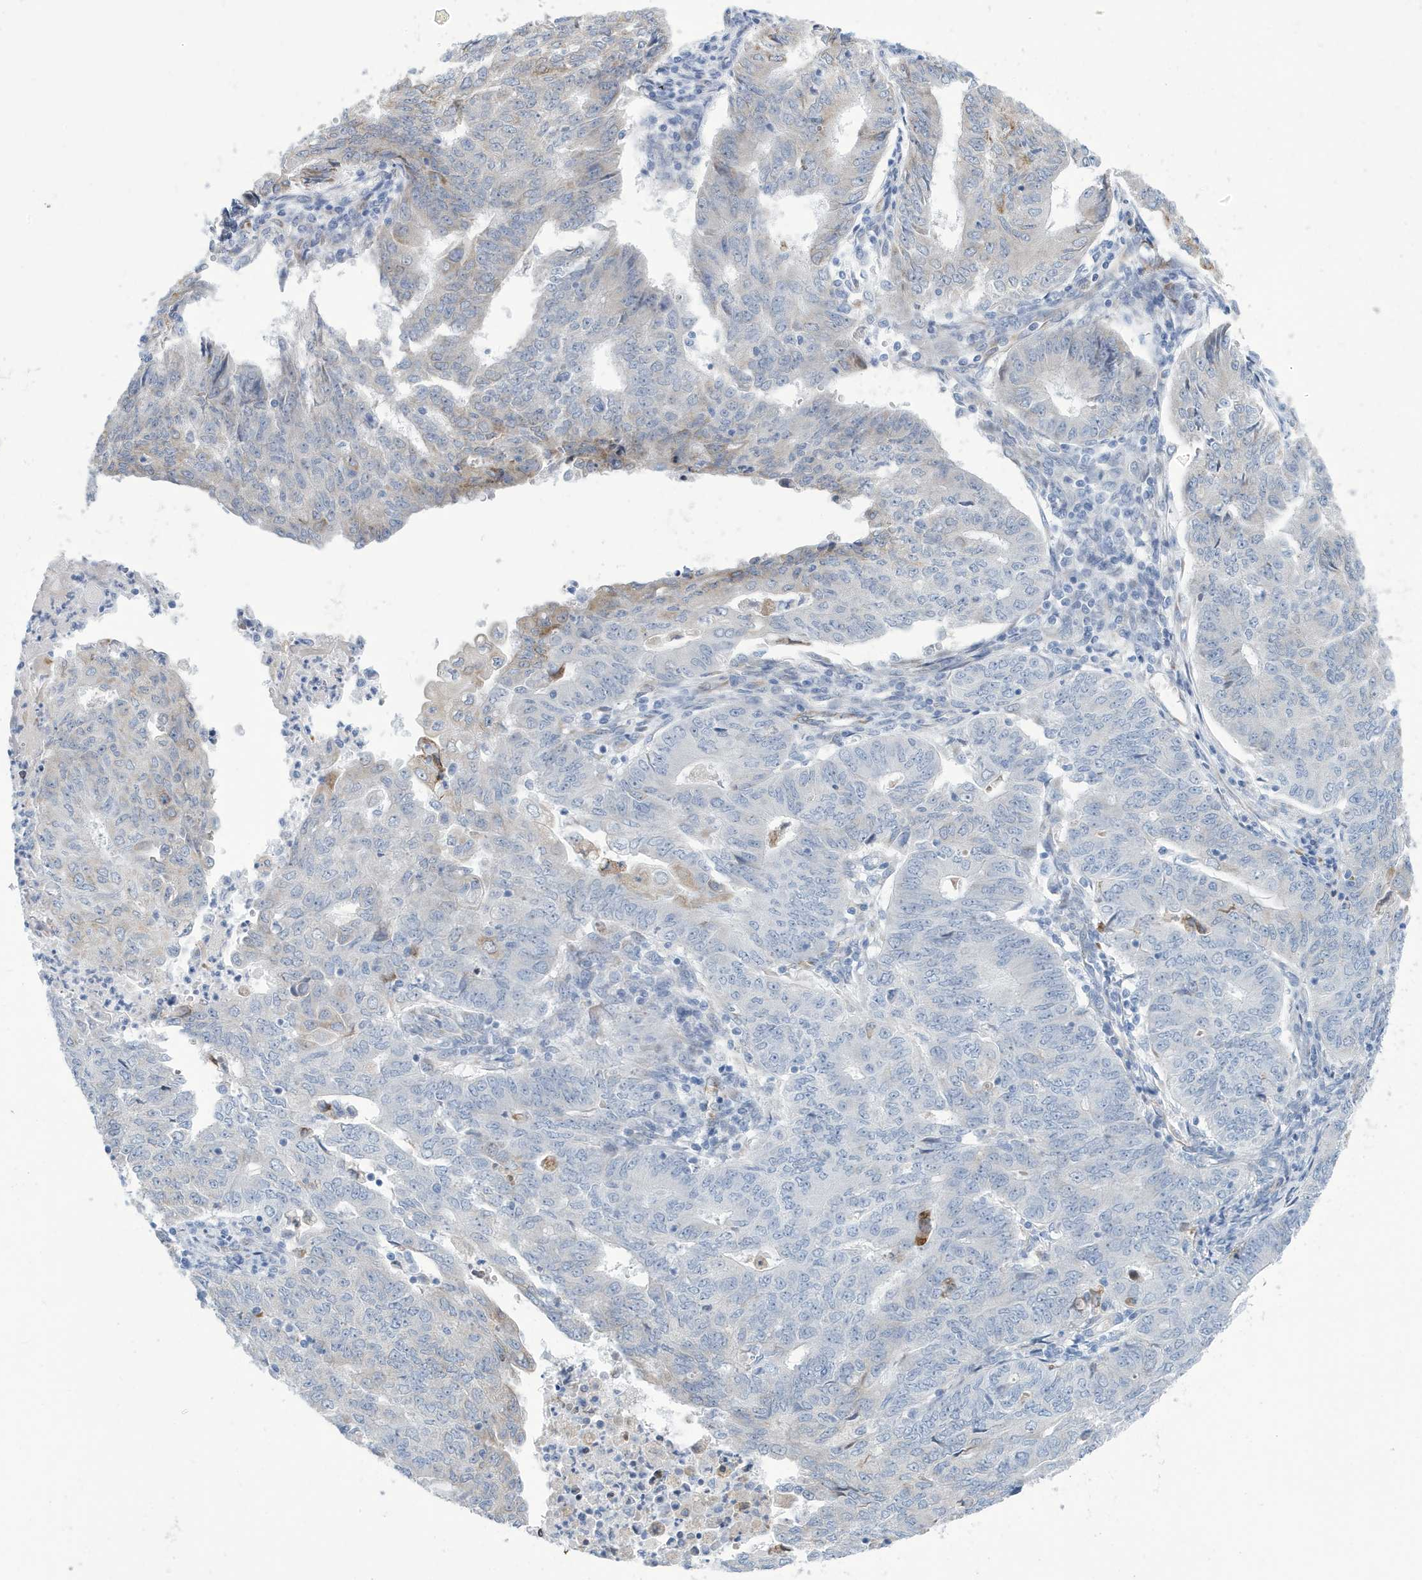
{"staining": {"intensity": "negative", "quantity": "none", "location": "none"}, "tissue": "endometrial cancer", "cell_type": "Tumor cells", "image_type": "cancer", "snomed": [{"axis": "morphology", "description": "Adenocarcinoma, NOS"}, {"axis": "topography", "description": "Endometrium"}], "caption": "Human endometrial cancer stained for a protein using immunohistochemistry (IHC) reveals no positivity in tumor cells.", "gene": "SEMA3F", "patient": {"sex": "female", "age": 32}}